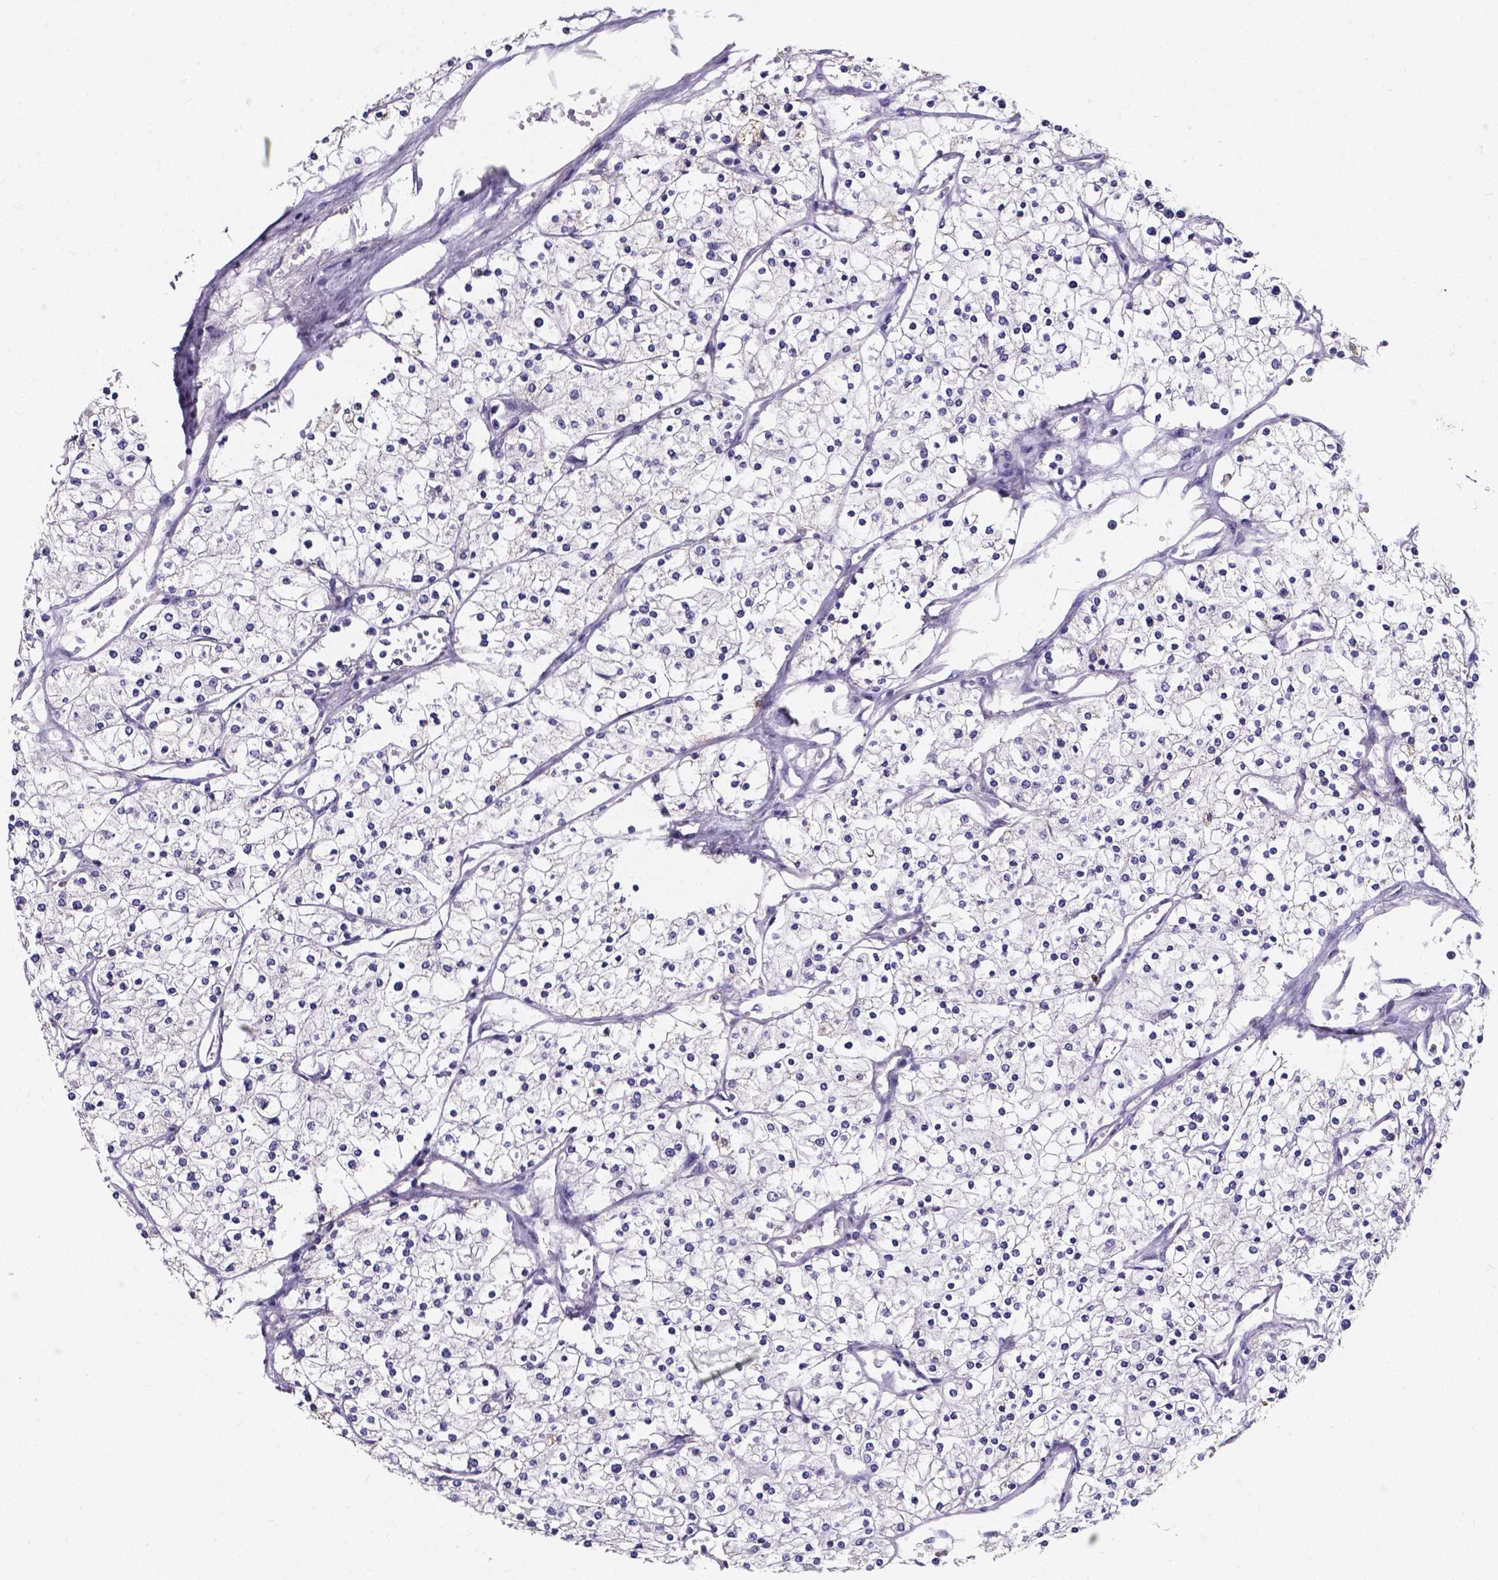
{"staining": {"intensity": "negative", "quantity": "none", "location": "none"}, "tissue": "renal cancer", "cell_type": "Tumor cells", "image_type": "cancer", "snomed": [{"axis": "morphology", "description": "Adenocarcinoma, NOS"}, {"axis": "topography", "description": "Kidney"}], "caption": "High magnification brightfield microscopy of renal cancer (adenocarcinoma) stained with DAB (brown) and counterstained with hematoxylin (blue): tumor cells show no significant expression.", "gene": "SPOCD1", "patient": {"sex": "male", "age": 80}}